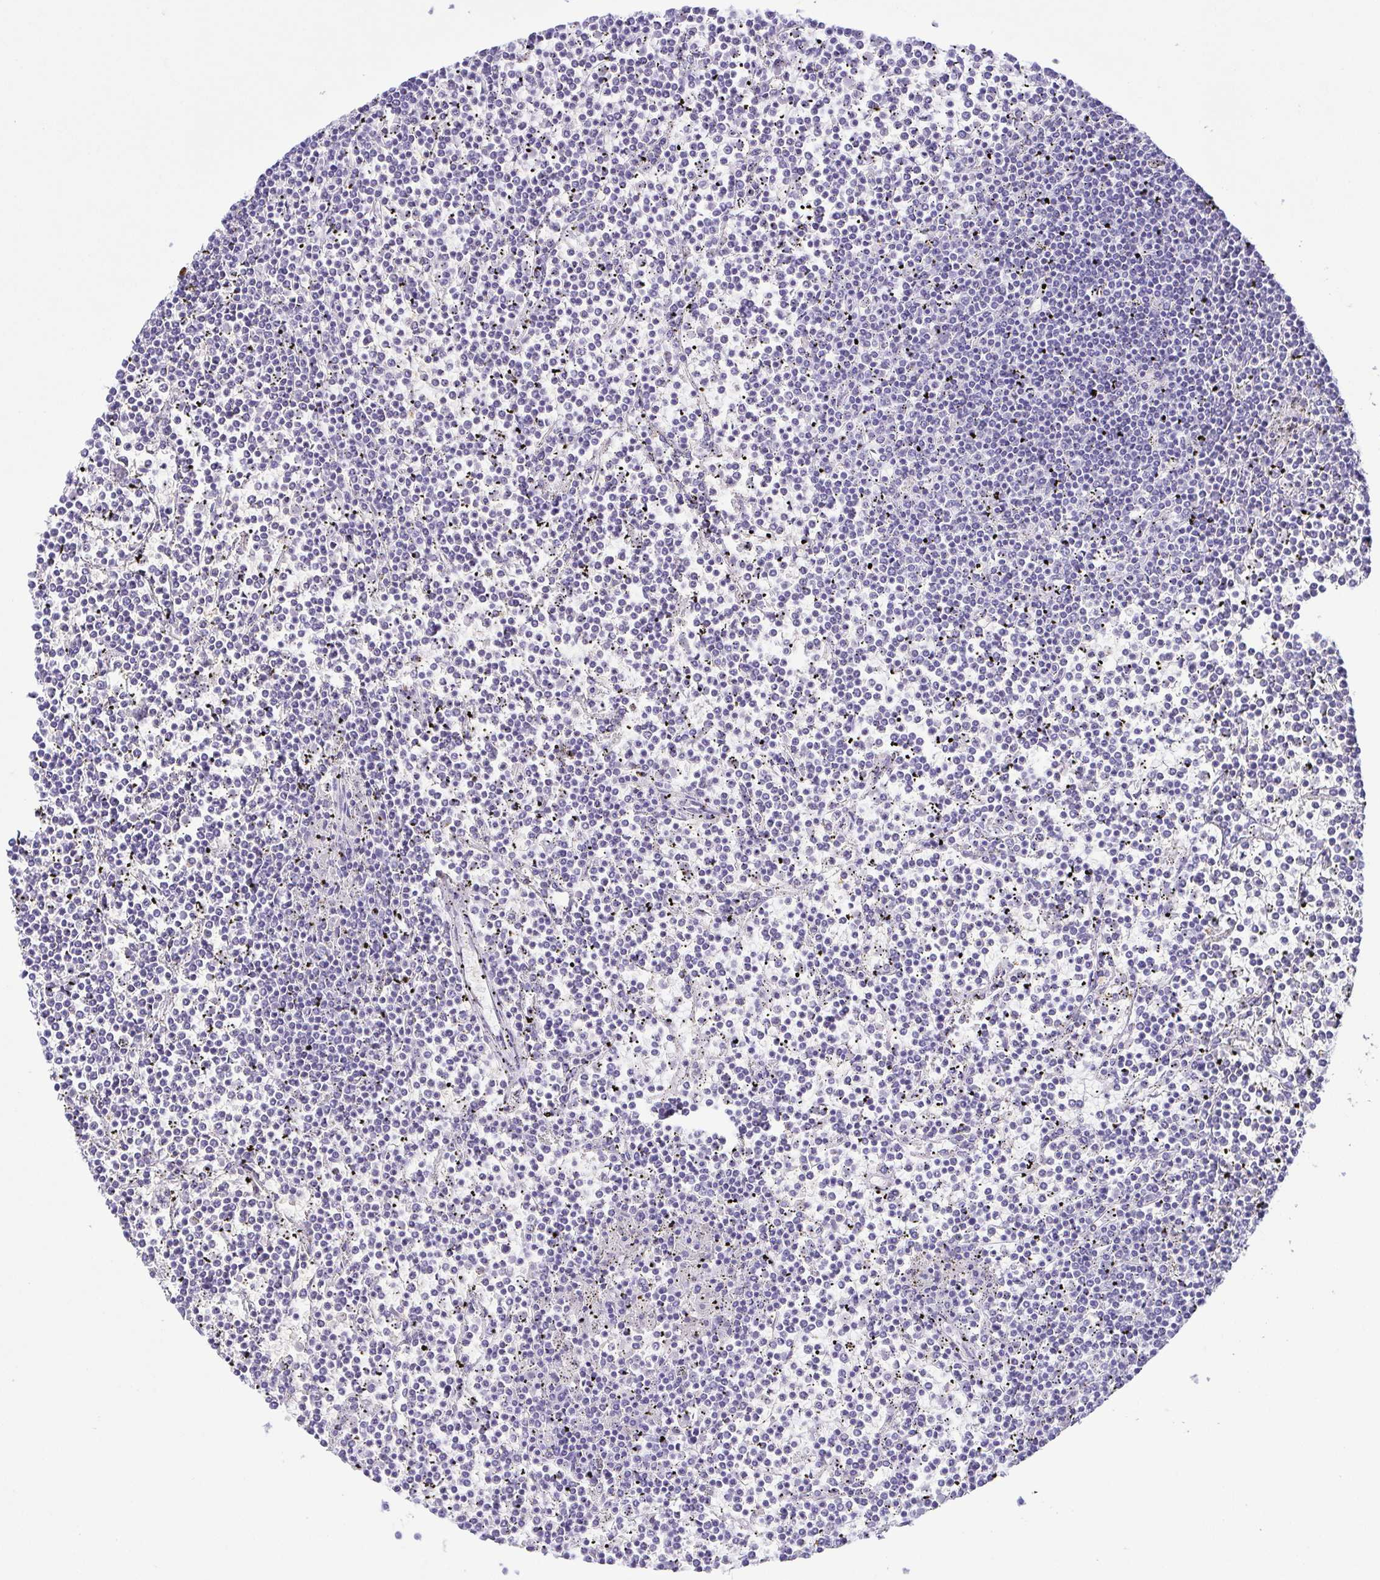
{"staining": {"intensity": "negative", "quantity": "none", "location": "none"}, "tissue": "lymphoma", "cell_type": "Tumor cells", "image_type": "cancer", "snomed": [{"axis": "morphology", "description": "Malignant lymphoma, non-Hodgkin's type, Low grade"}, {"axis": "topography", "description": "Spleen"}], "caption": "Malignant lymphoma, non-Hodgkin's type (low-grade) was stained to show a protein in brown. There is no significant staining in tumor cells. (DAB immunohistochemistry (IHC), high magnification).", "gene": "EPB42", "patient": {"sex": "female", "age": 19}}